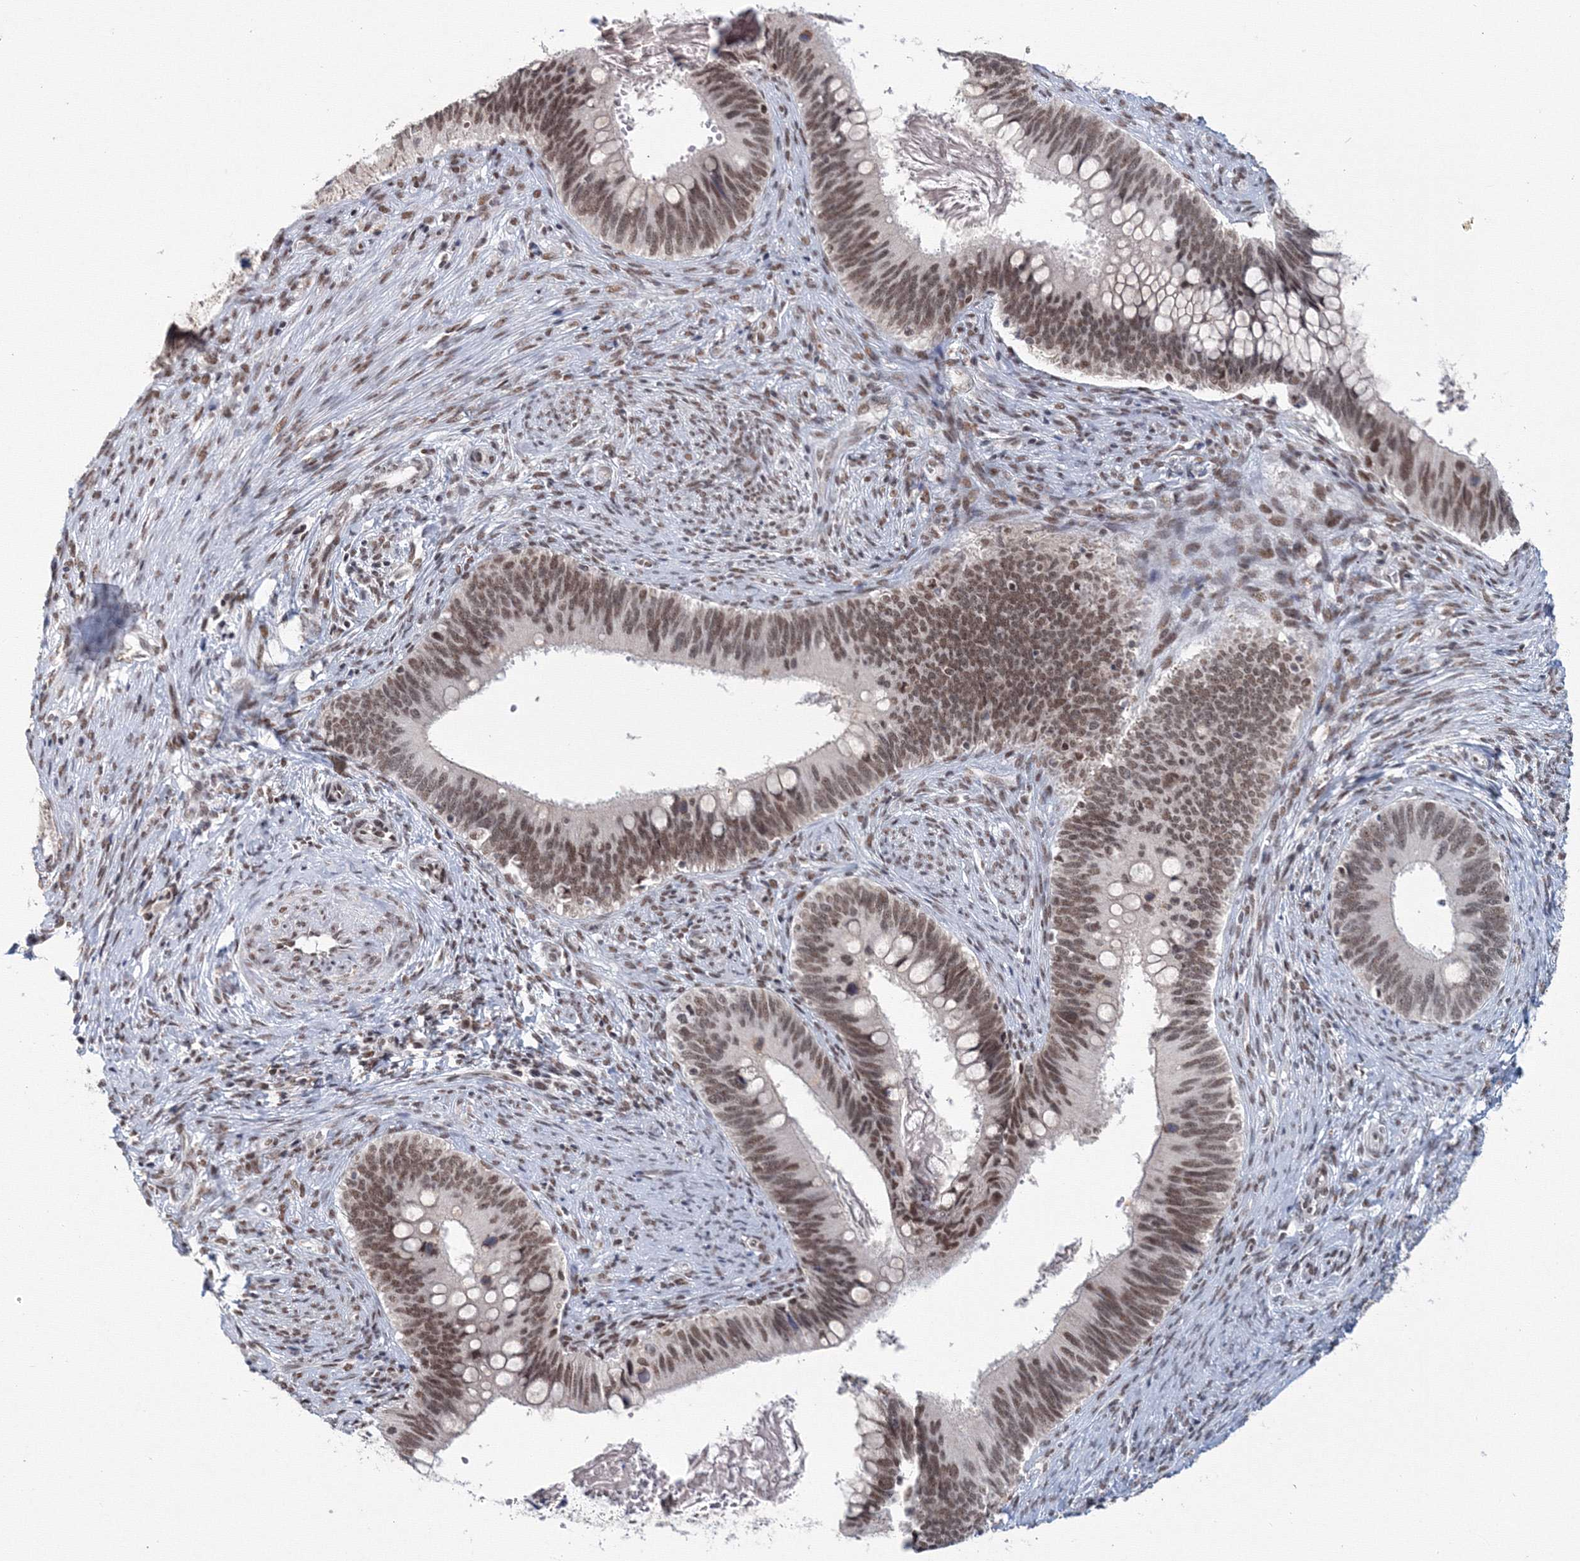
{"staining": {"intensity": "moderate", "quantity": ">75%", "location": "nuclear"}, "tissue": "cervical cancer", "cell_type": "Tumor cells", "image_type": "cancer", "snomed": [{"axis": "morphology", "description": "Adenocarcinoma, NOS"}, {"axis": "topography", "description": "Cervix"}], "caption": "Moderate nuclear staining for a protein is present in approximately >75% of tumor cells of adenocarcinoma (cervical) using immunohistochemistry.", "gene": "SF3B6", "patient": {"sex": "female", "age": 42}}